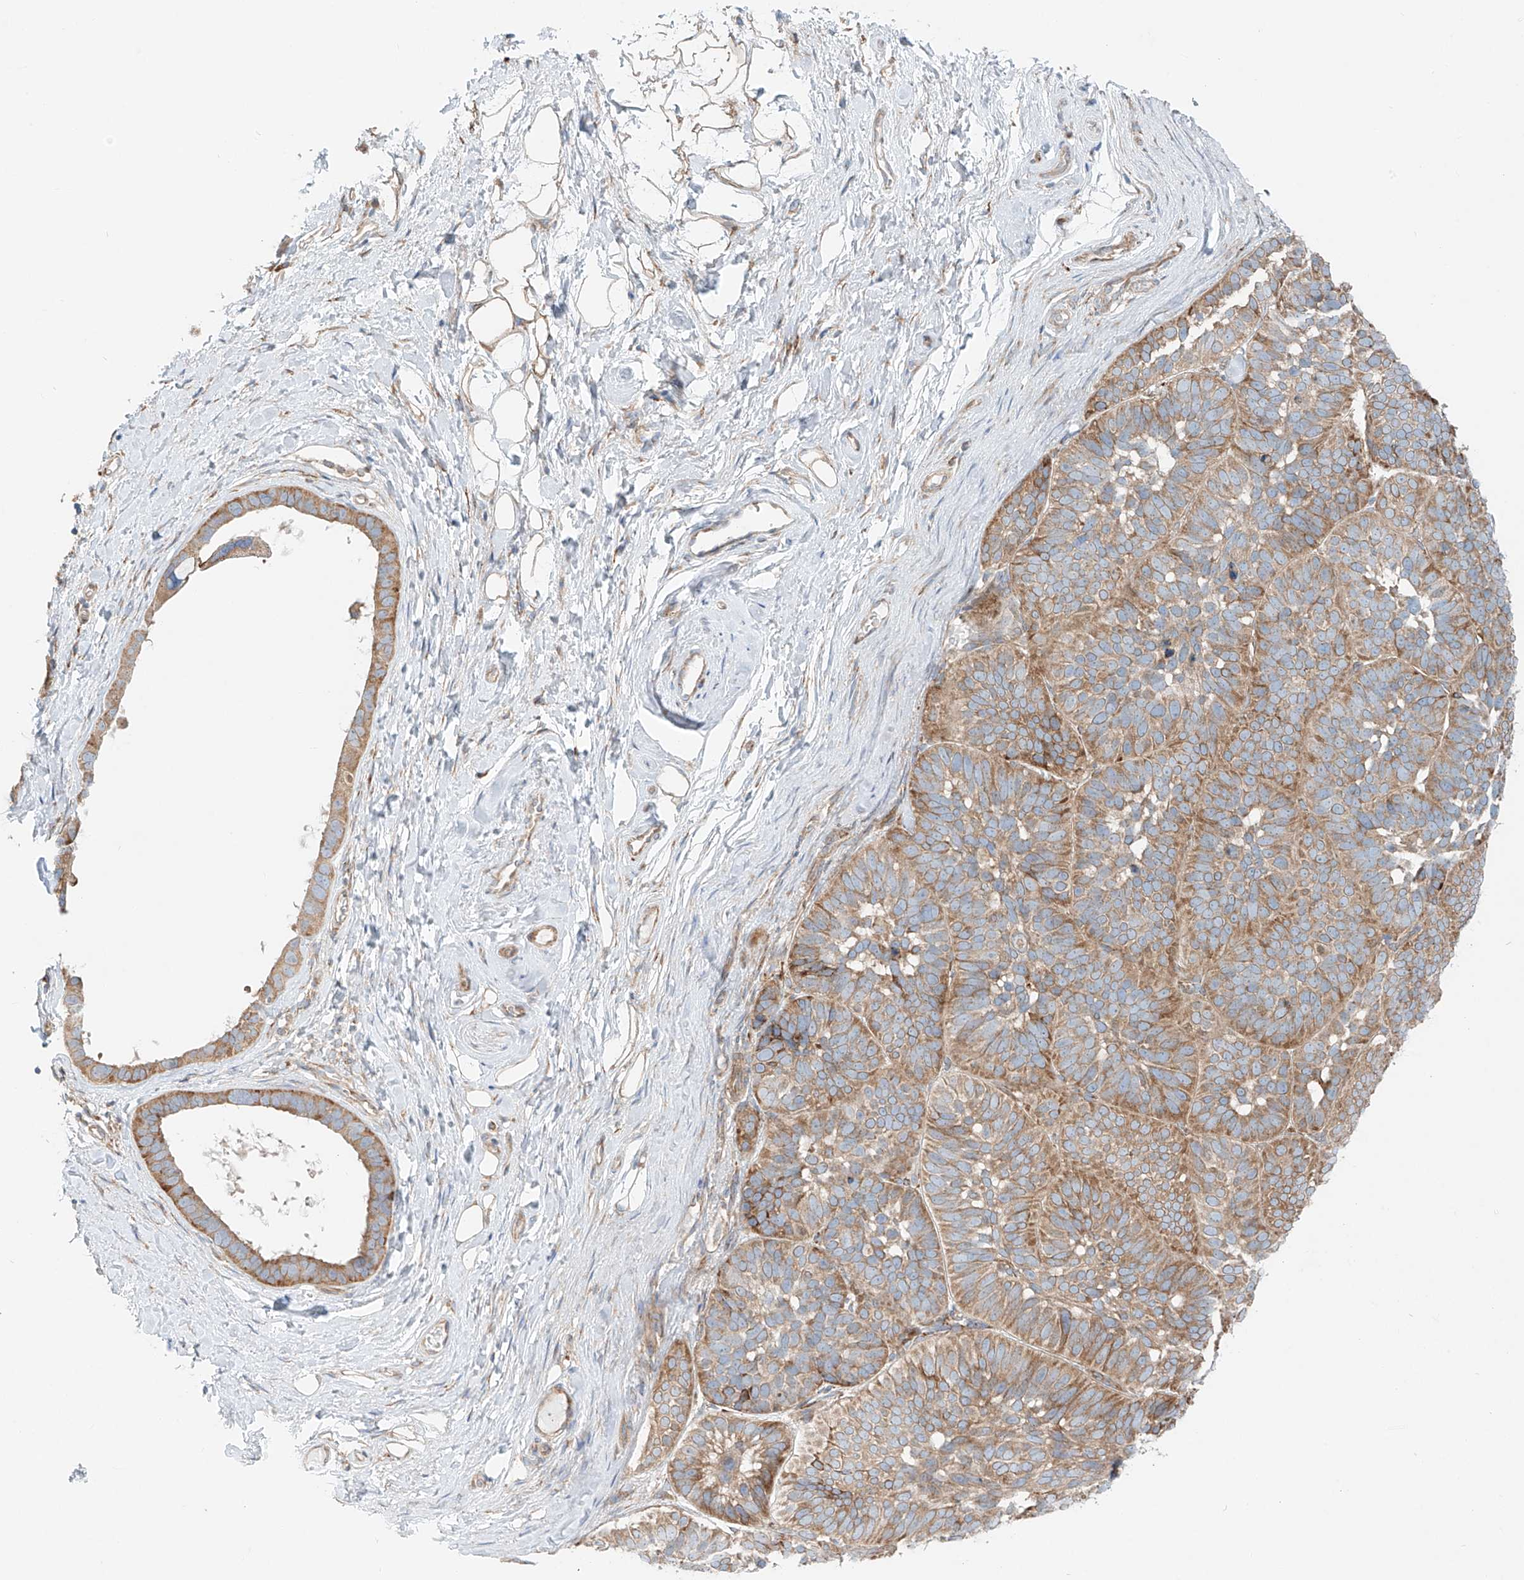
{"staining": {"intensity": "moderate", "quantity": ">75%", "location": "cytoplasmic/membranous"}, "tissue": "skin cancer", "cell_type": "Tumor cells", "image_type": "cancer", "snomed": [{"axis": "morphology", "description": "Basal cell carcinoma"}, {"axis": "topography", "description": "Skin"}], "caption": "Brown immunohistochemical staining in skin cancer displays moderate cytoplasmic/membranous expression in about >75% of tumor cells.", "gene": "EIPR1", "patient": {"sex": "male", "age": 62}}